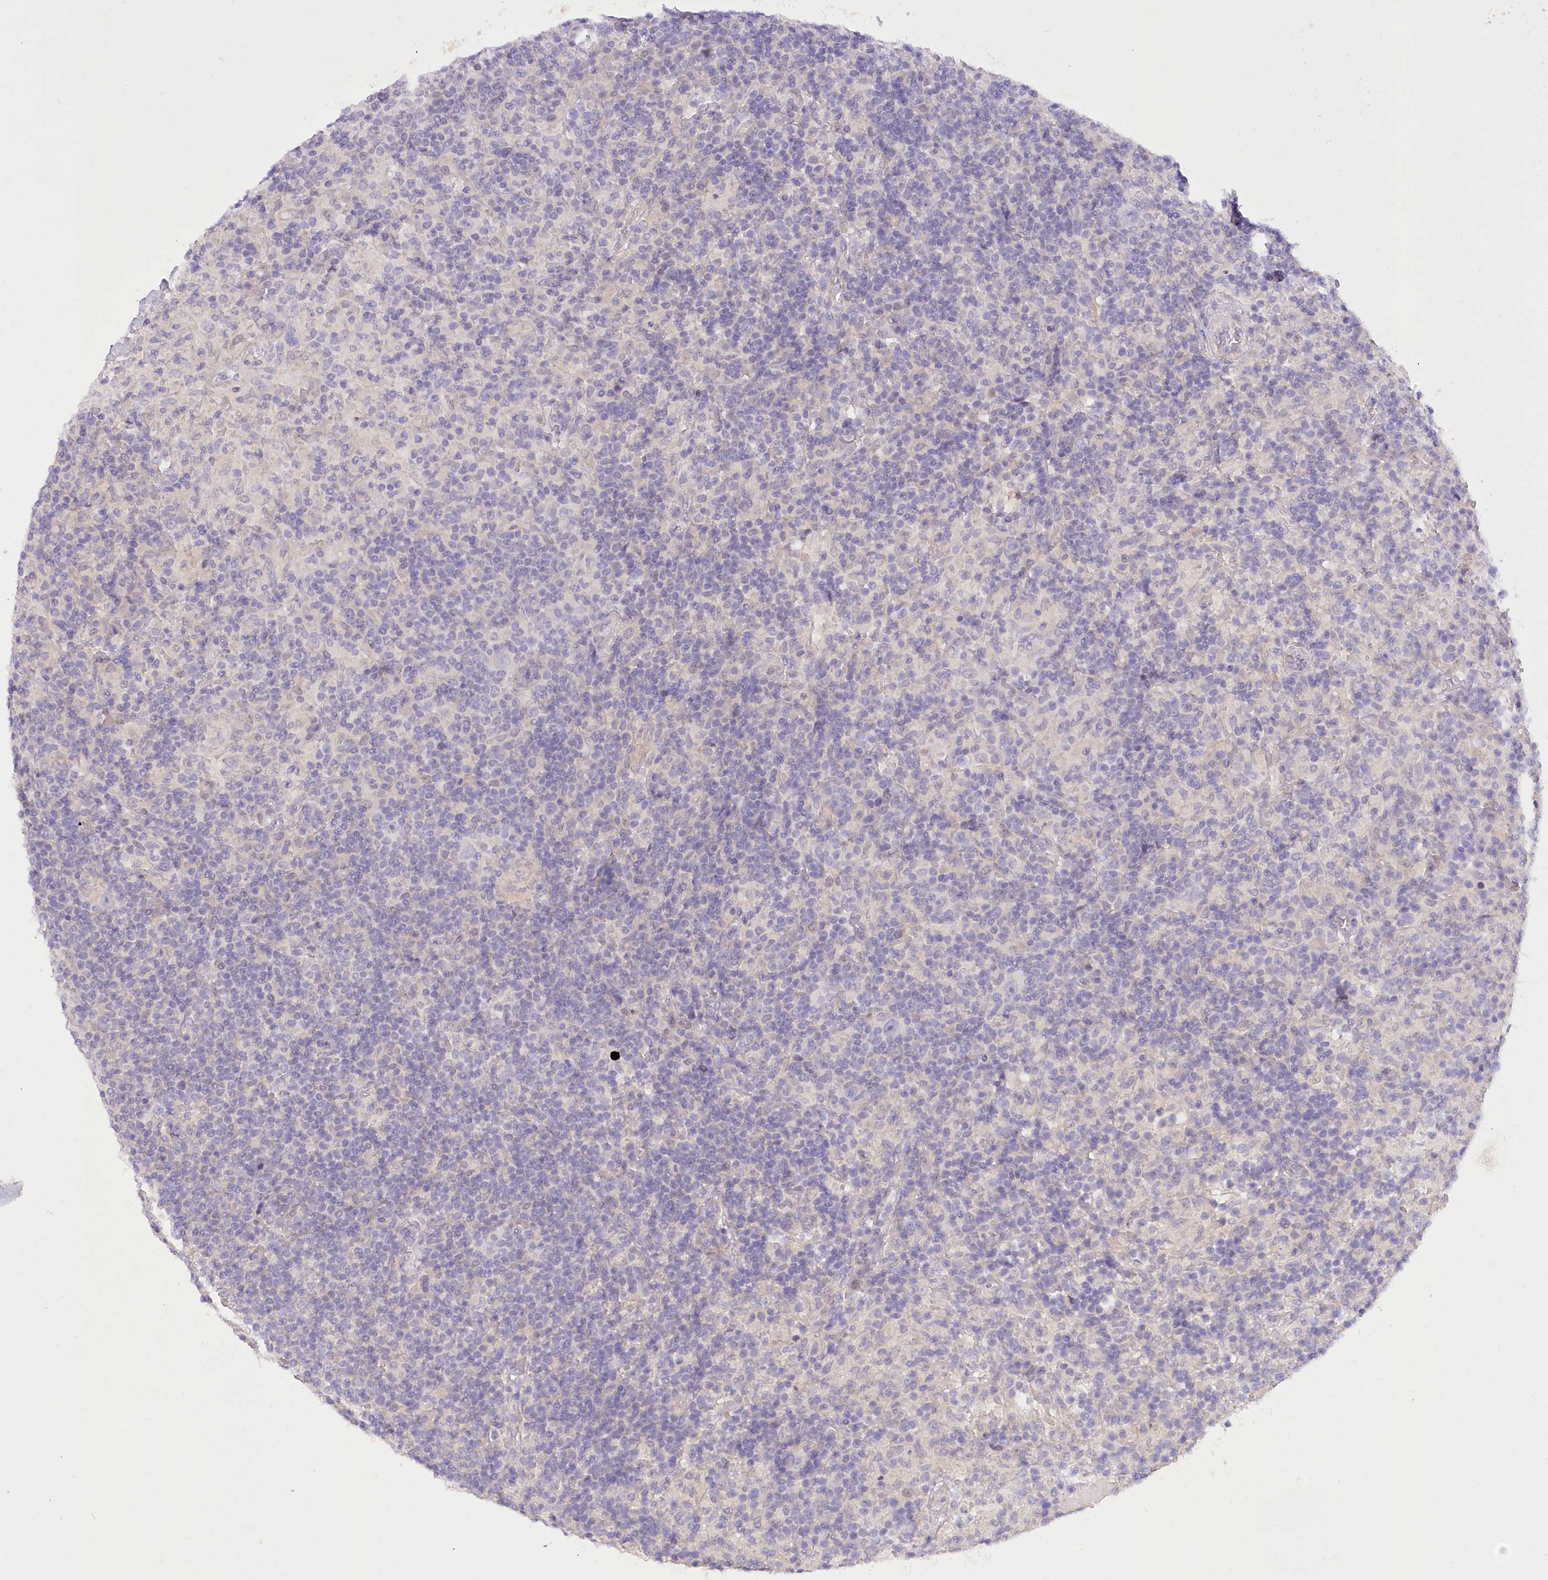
{"staining": {"intensity": "negative", "quantity": "none", "location": "none"}, "tissue": "lymphoma", "cell_type": "Tumor cells", "image_type": "cancer", "snomed": [{"axis": "morphology", "description": "Hodgkin's disease, NOS"}, {"axis": "topography", "description": "Lymph node"}], "caption": "Lymphoma was stained to show a protein in brown. There is no significant positivity in tumor cells. (Brightfield microscopy of DAB immunohistochemistry at high magnification).", "gene": "DCUN1D1", "patient": {"sex": "male", "age": 70}}